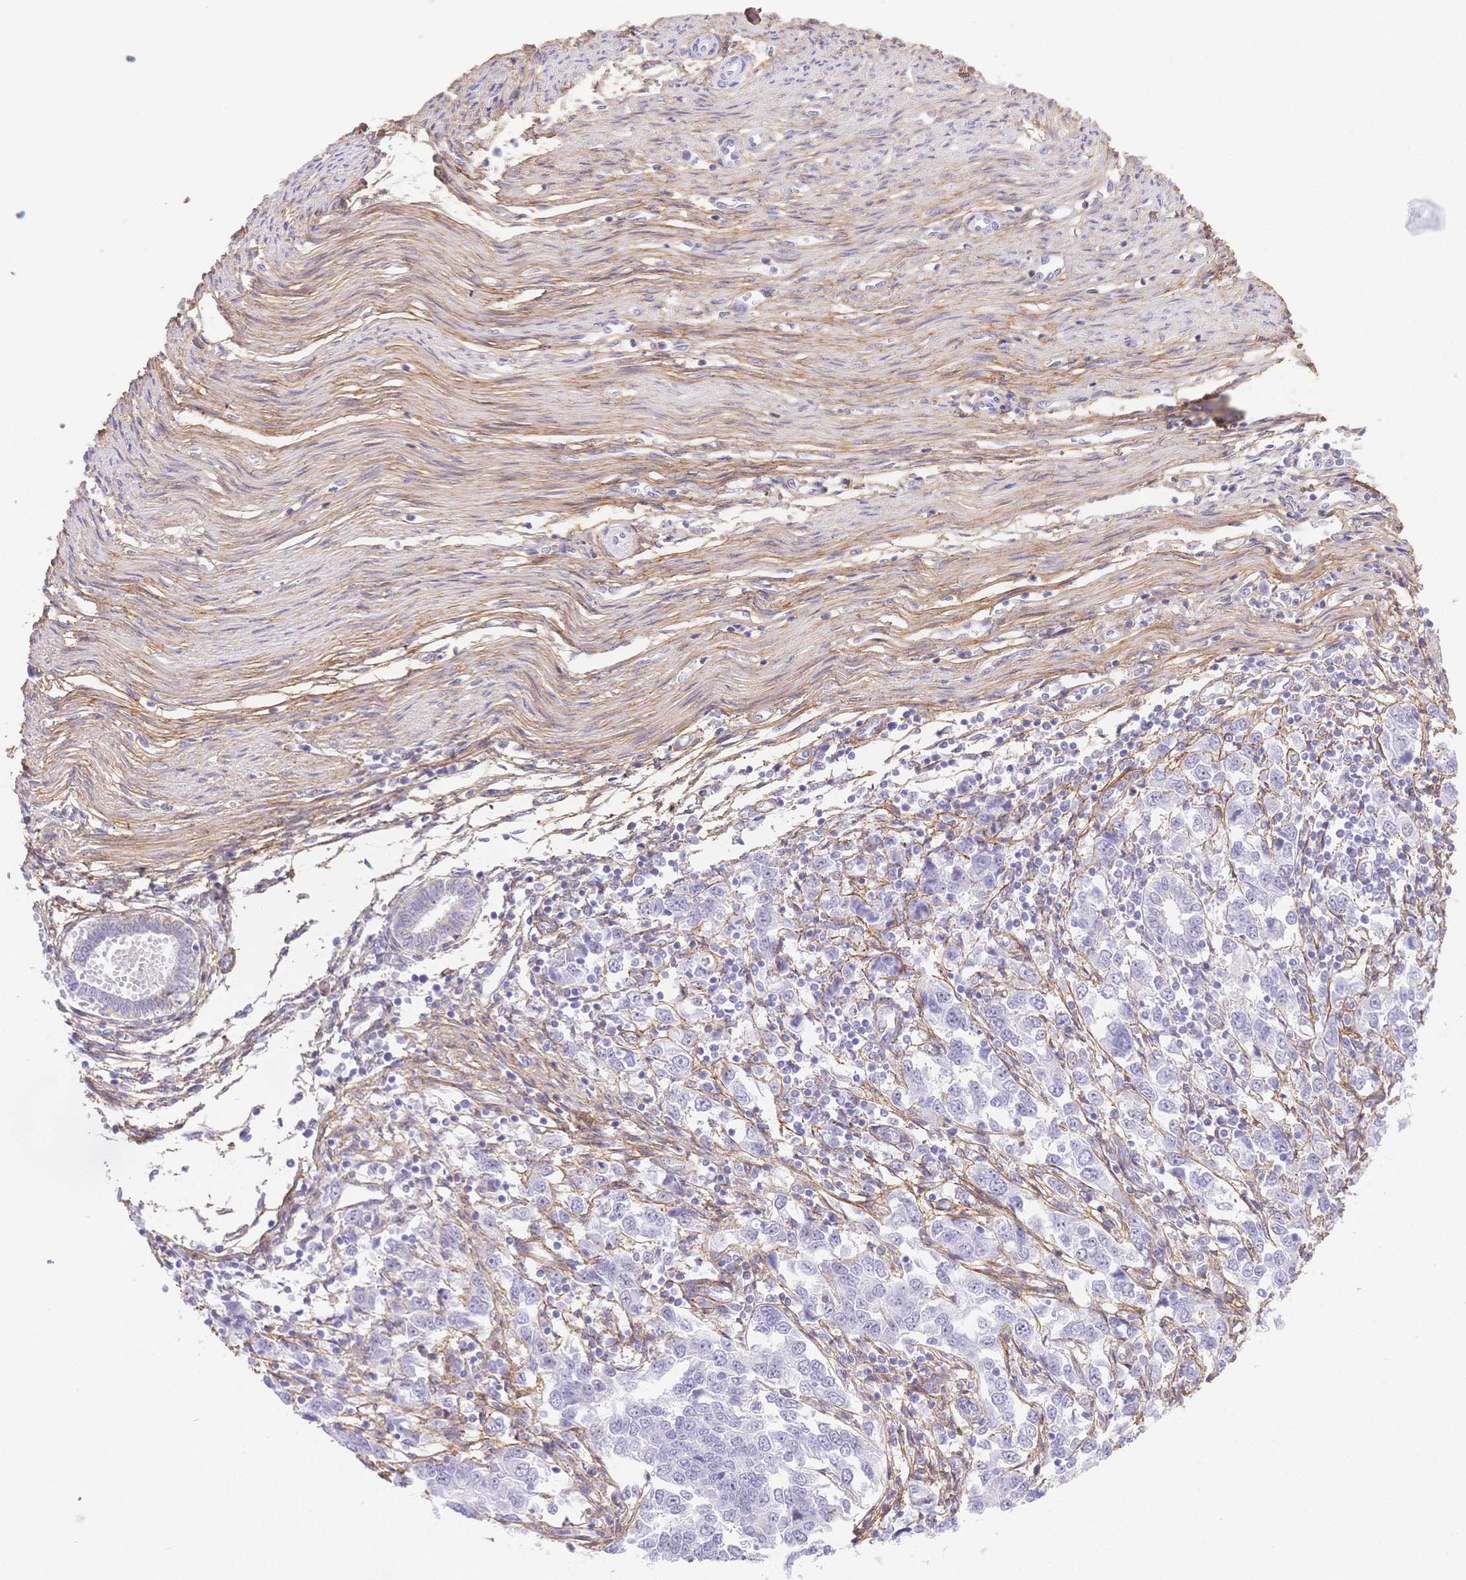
{"staining": {"intensity": "negative", "quantity": "none", "location": "none"}, "tissue": "endometrial cancer", "cell_type": "Tumor cells", "image_type": "cancer", "snomed": [{"axis": "morphology", "description": "Adenocarcinoma, NOS"}, {"axis": "topography", "description": "Endometrium"}], "caption": "Micrograph shows no protein positivity in tumor cells of adenocarcinoma (endometrial) tissue.", "gene": "PDZD2", "patient": {"sex": "female", "age": 43}}